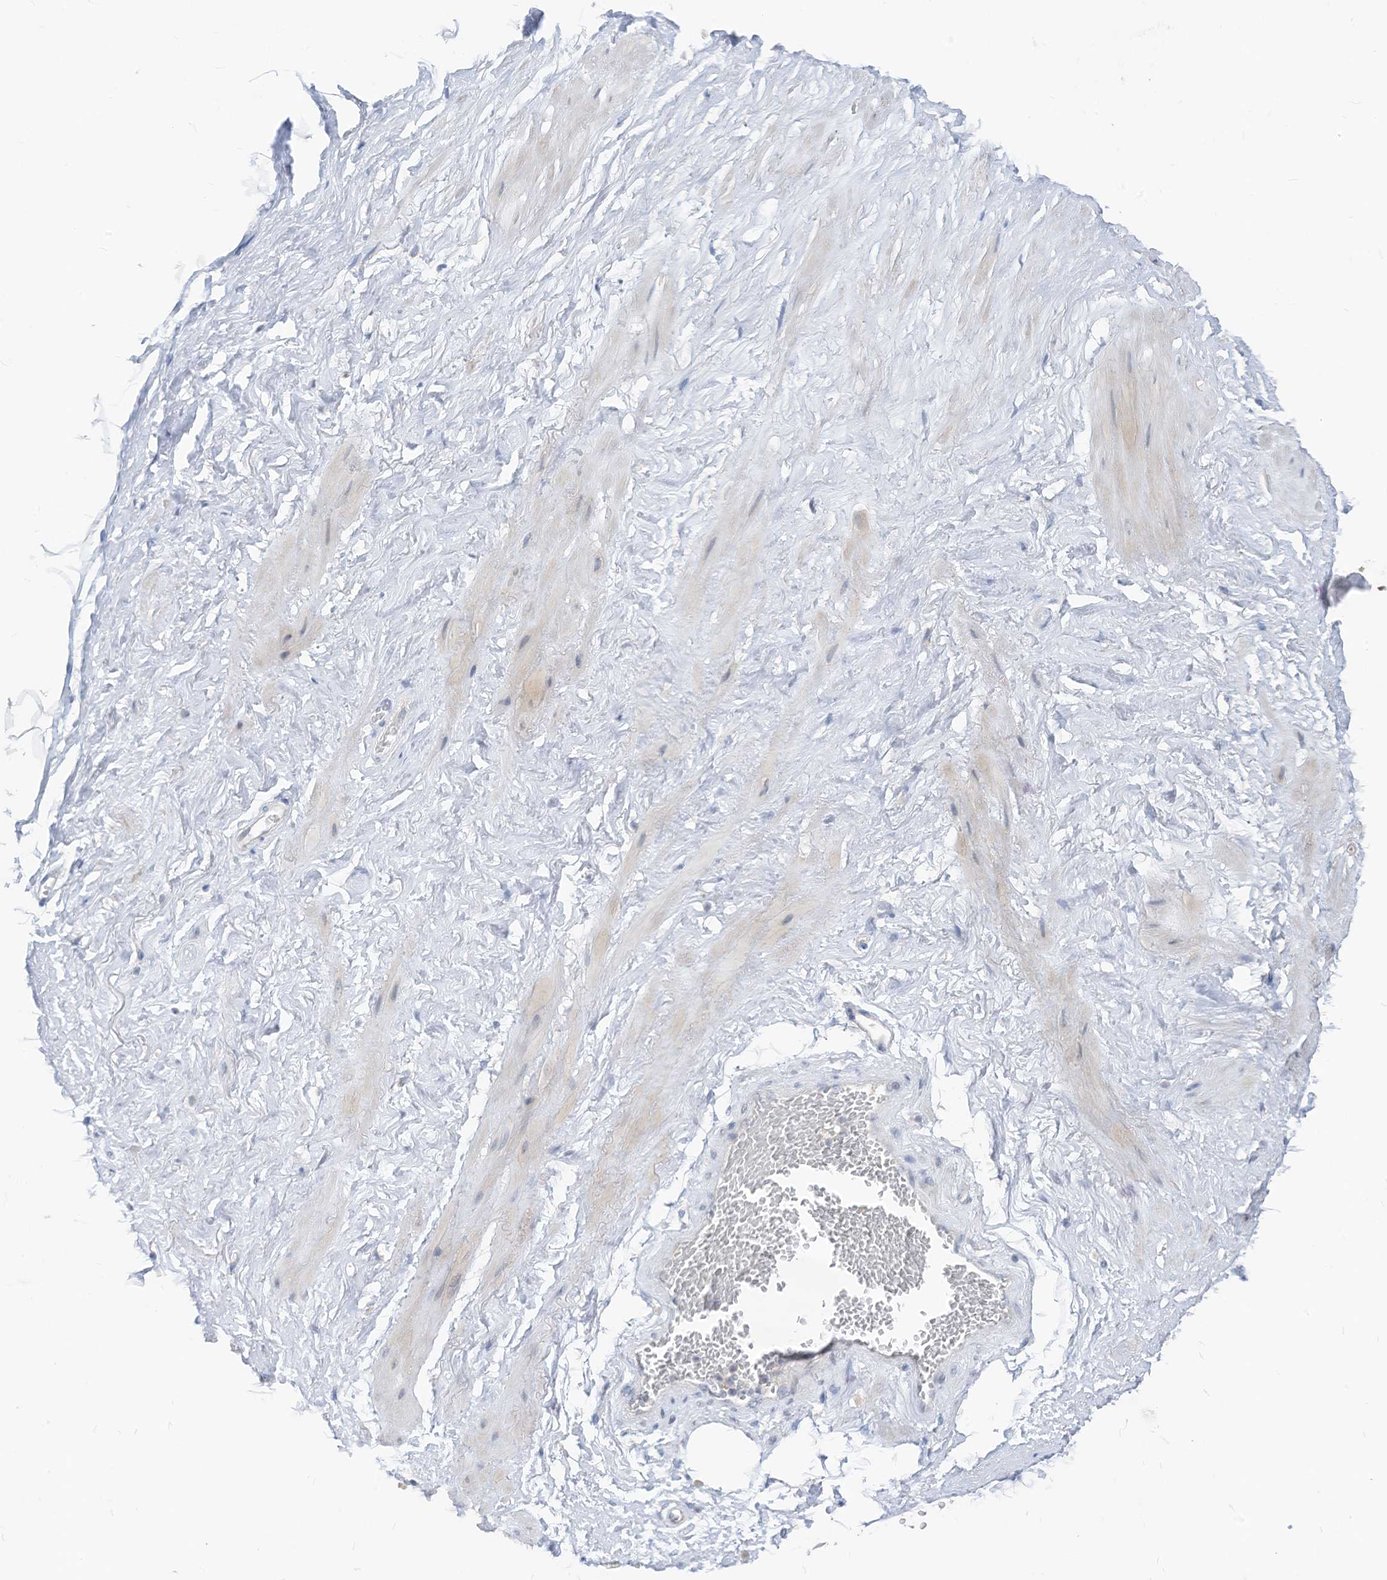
{"staining": {"intensity": "negative", "quantity": "none", "location": "none"}, "tissue": "adipose tissue", "cell_type": "Adipocytes", "image_type": "normal", "snomed": [{"axis": "morphology", "description": "Normal tissue, NOS"}, {"axis": "morphology", "description": "Adenocarcinoma, Low grade"}, {"axis": "topography", "description": "Prostate"}, {"axis": "topography", "description": "Peripheral nerve tissue"}], "caption": "Adipose tissue stained for a protein using immunohistochemistry exhibits no expression adipocytes.", "gene": "LDAH", "patient": {"sex": "male", "age": 63}}